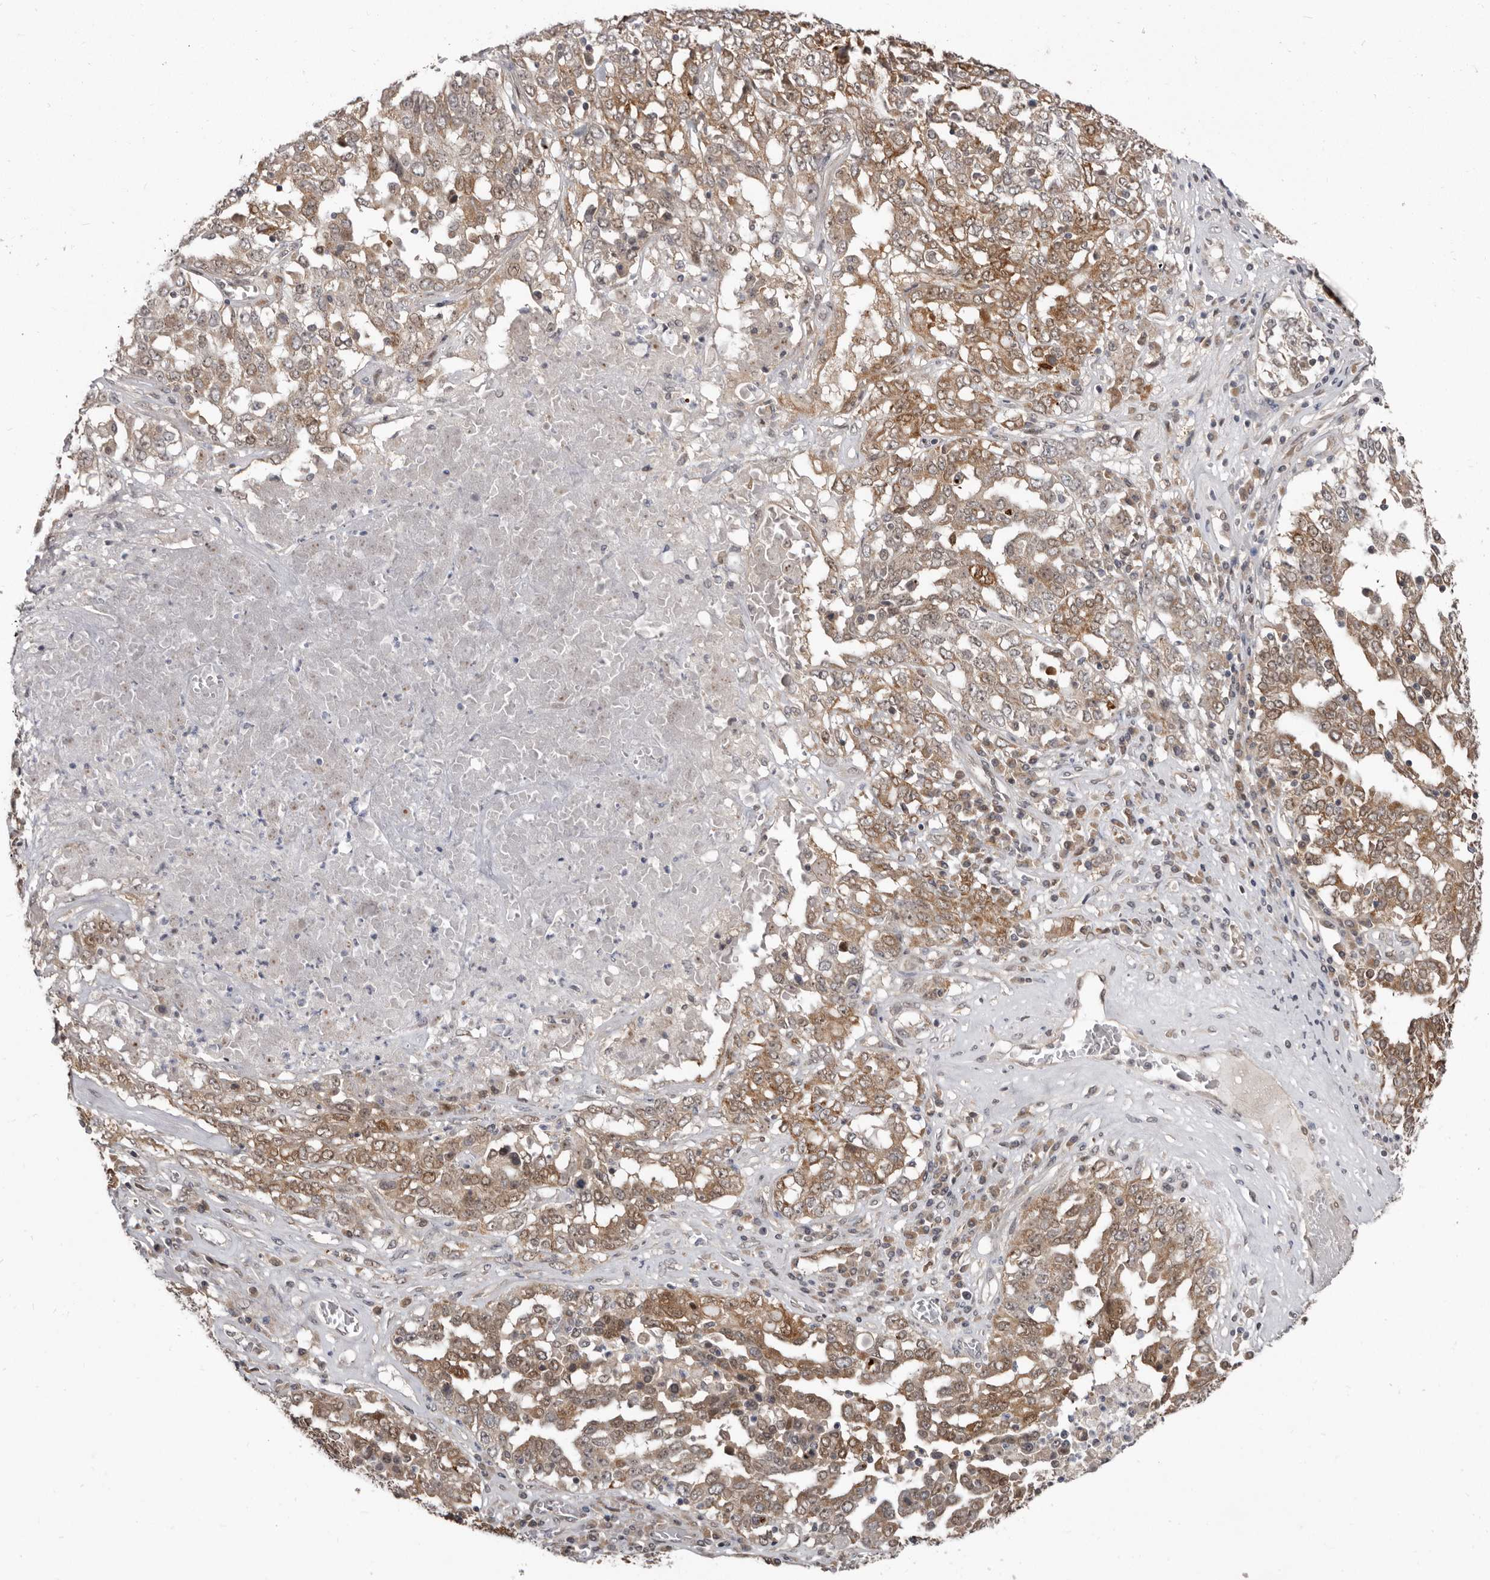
{"staining": {"intensity": "moderate", "quantity": ">75%", "location": "cytoplasmic/membranous,nuclear"}, "tissue": "ovarian cancer", "cell_type": "Tumor cells", "image_type": "cancer", "snomed": [{"axis": "morphology", "description": "Carcinoma, endometroid"}, {"axis": "topography", "description": "Ovary"}], "caption": "Approximately >75% of tumor cells in endometroid carcinoma (ovarian) exhibit moderate cytoplasmic/membranous and nuclear protein positivity as visualized by brown immunohistochemical staining.", "gene": "BAD", "patient": {"sex": "female", "age": 62}}